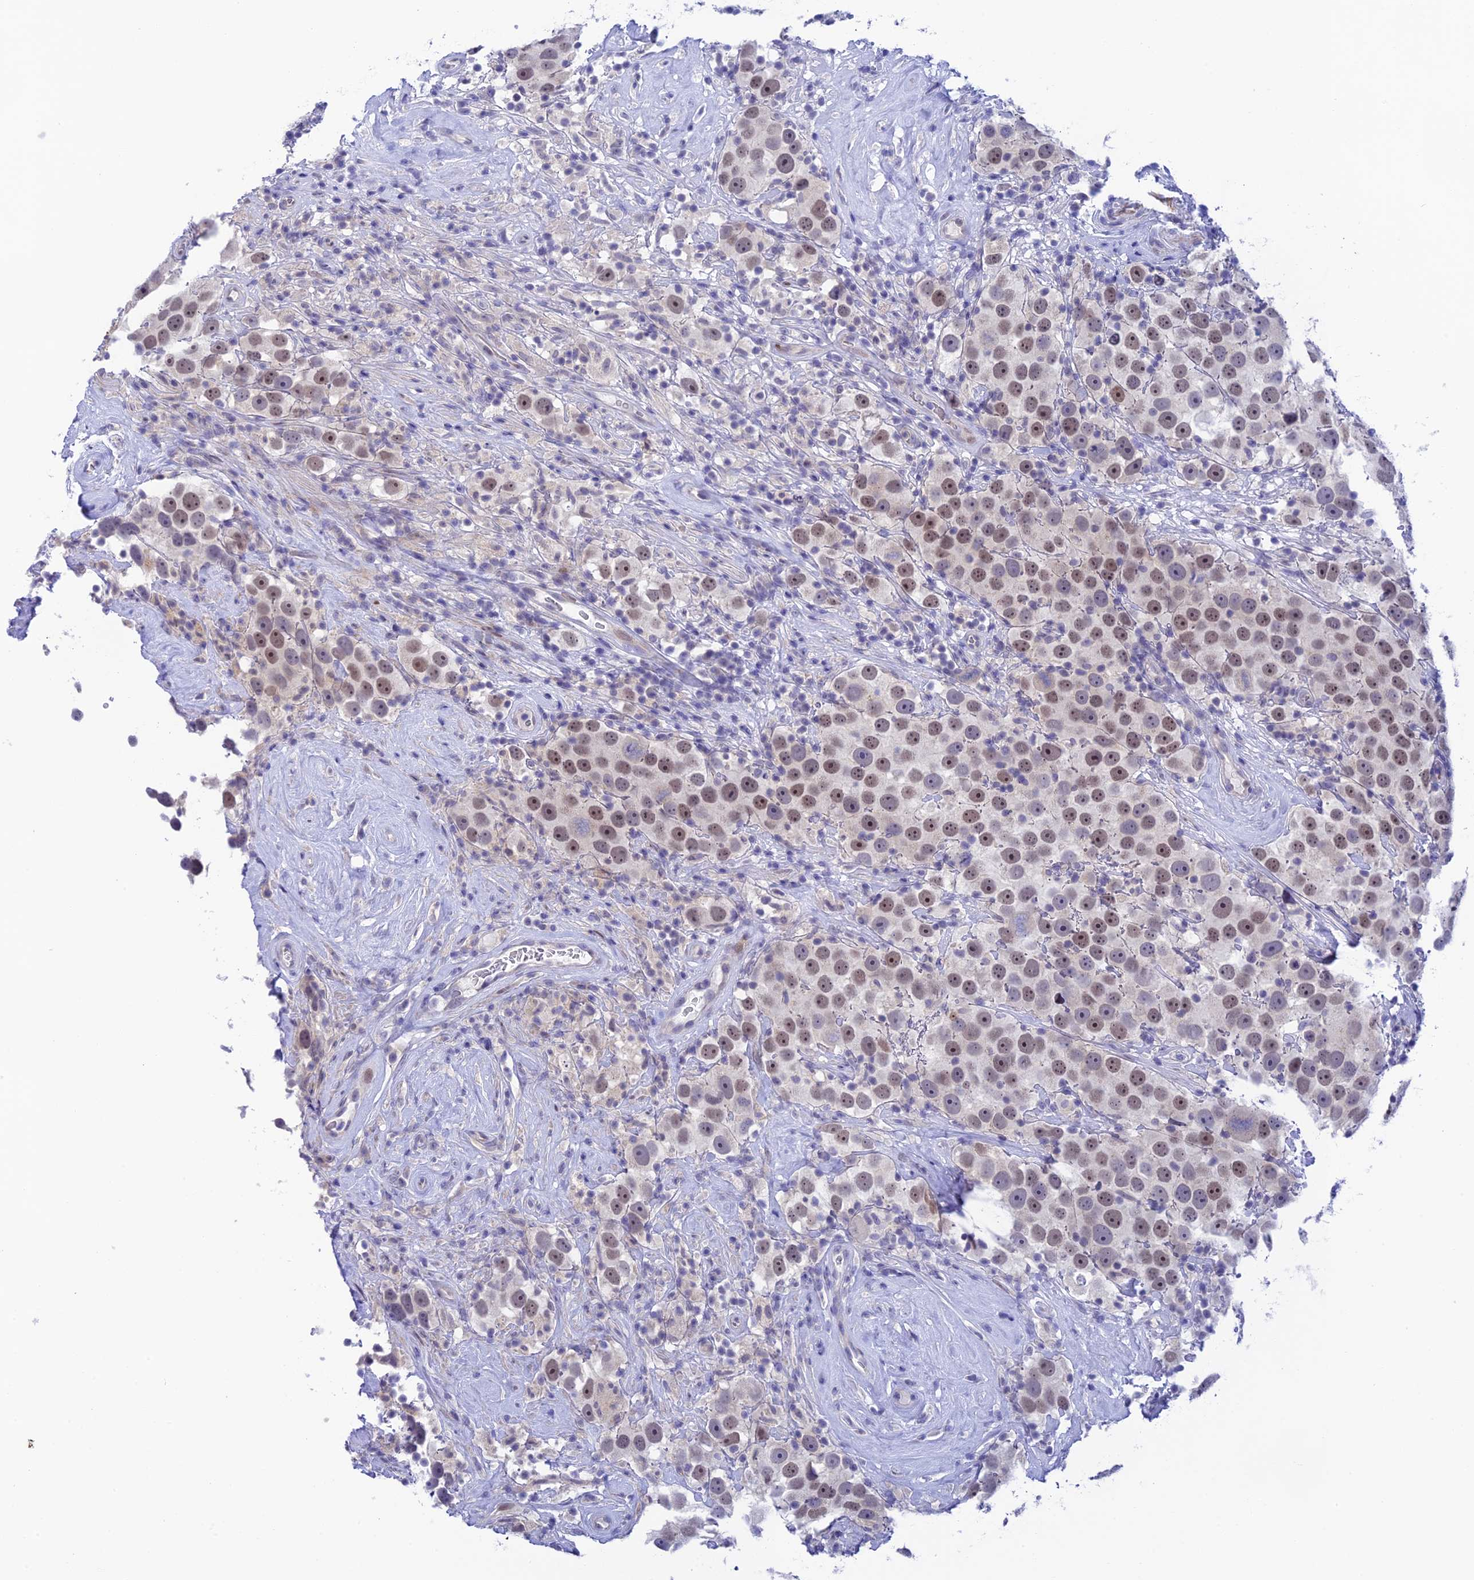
{"staining": {"intensity": "moderate", "quantity": "25%-75%", "location": "nuclear"}, "tissue": "testis cancer", "cell_type": "Tumor cells", "image_type": "cancer", "snomed": [{"axis": "morphology", "description": "Seminoma, NOS"}, {"axis": "topography", "description": "Testis"}], "caption": "Protein positivity by IHC demonstrates moderate nuclear staining in approximately 25%-75% of tumor cells in testis cancer (seminoma).", "gene": "RASGEF1B", "patient": {"sex": "male", "age": 49}}